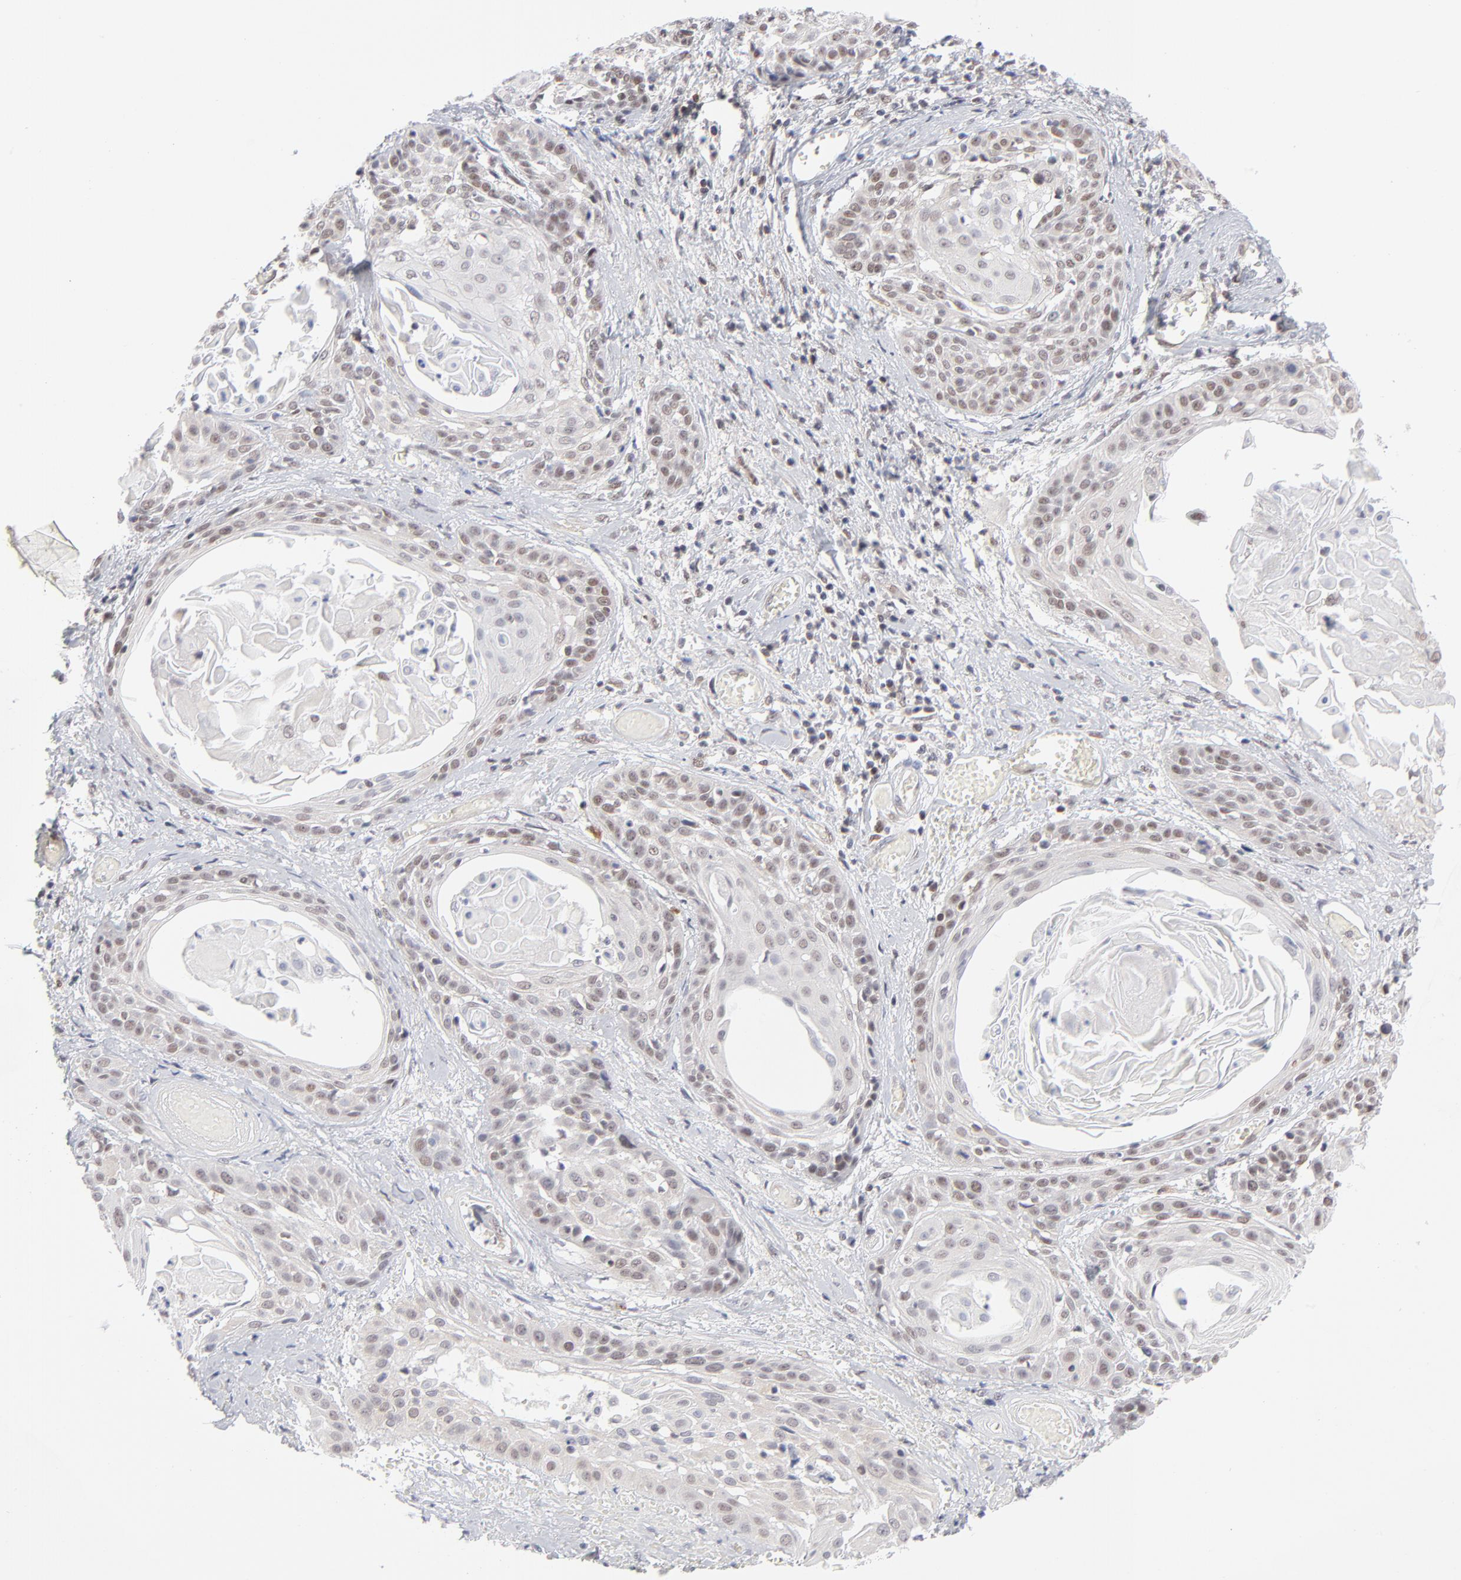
{"staining": {"intensity": "weak", "quantity": "25%-75%", "location": "cytoplasmic/membranous,nuclear"}, "tissue": "cervical cancer", "cell_type": "Tumor cells", "image_type": "cancer", "snomed": [{"axis": "morphology", "description": "Squamous cell carcinoma, NOS"}, {"axis": "topography", "description": "Cervix"}], "caption": "Squamous cell carcinoma (cervical) was stained to show a protein in brown. There is low levels of weak cytoplasmic/membranous and nuclear expression in approximately 25%-75% of tumor cells.", "gene": "NBN", "patient": {"sex": "female", "age": 57}}